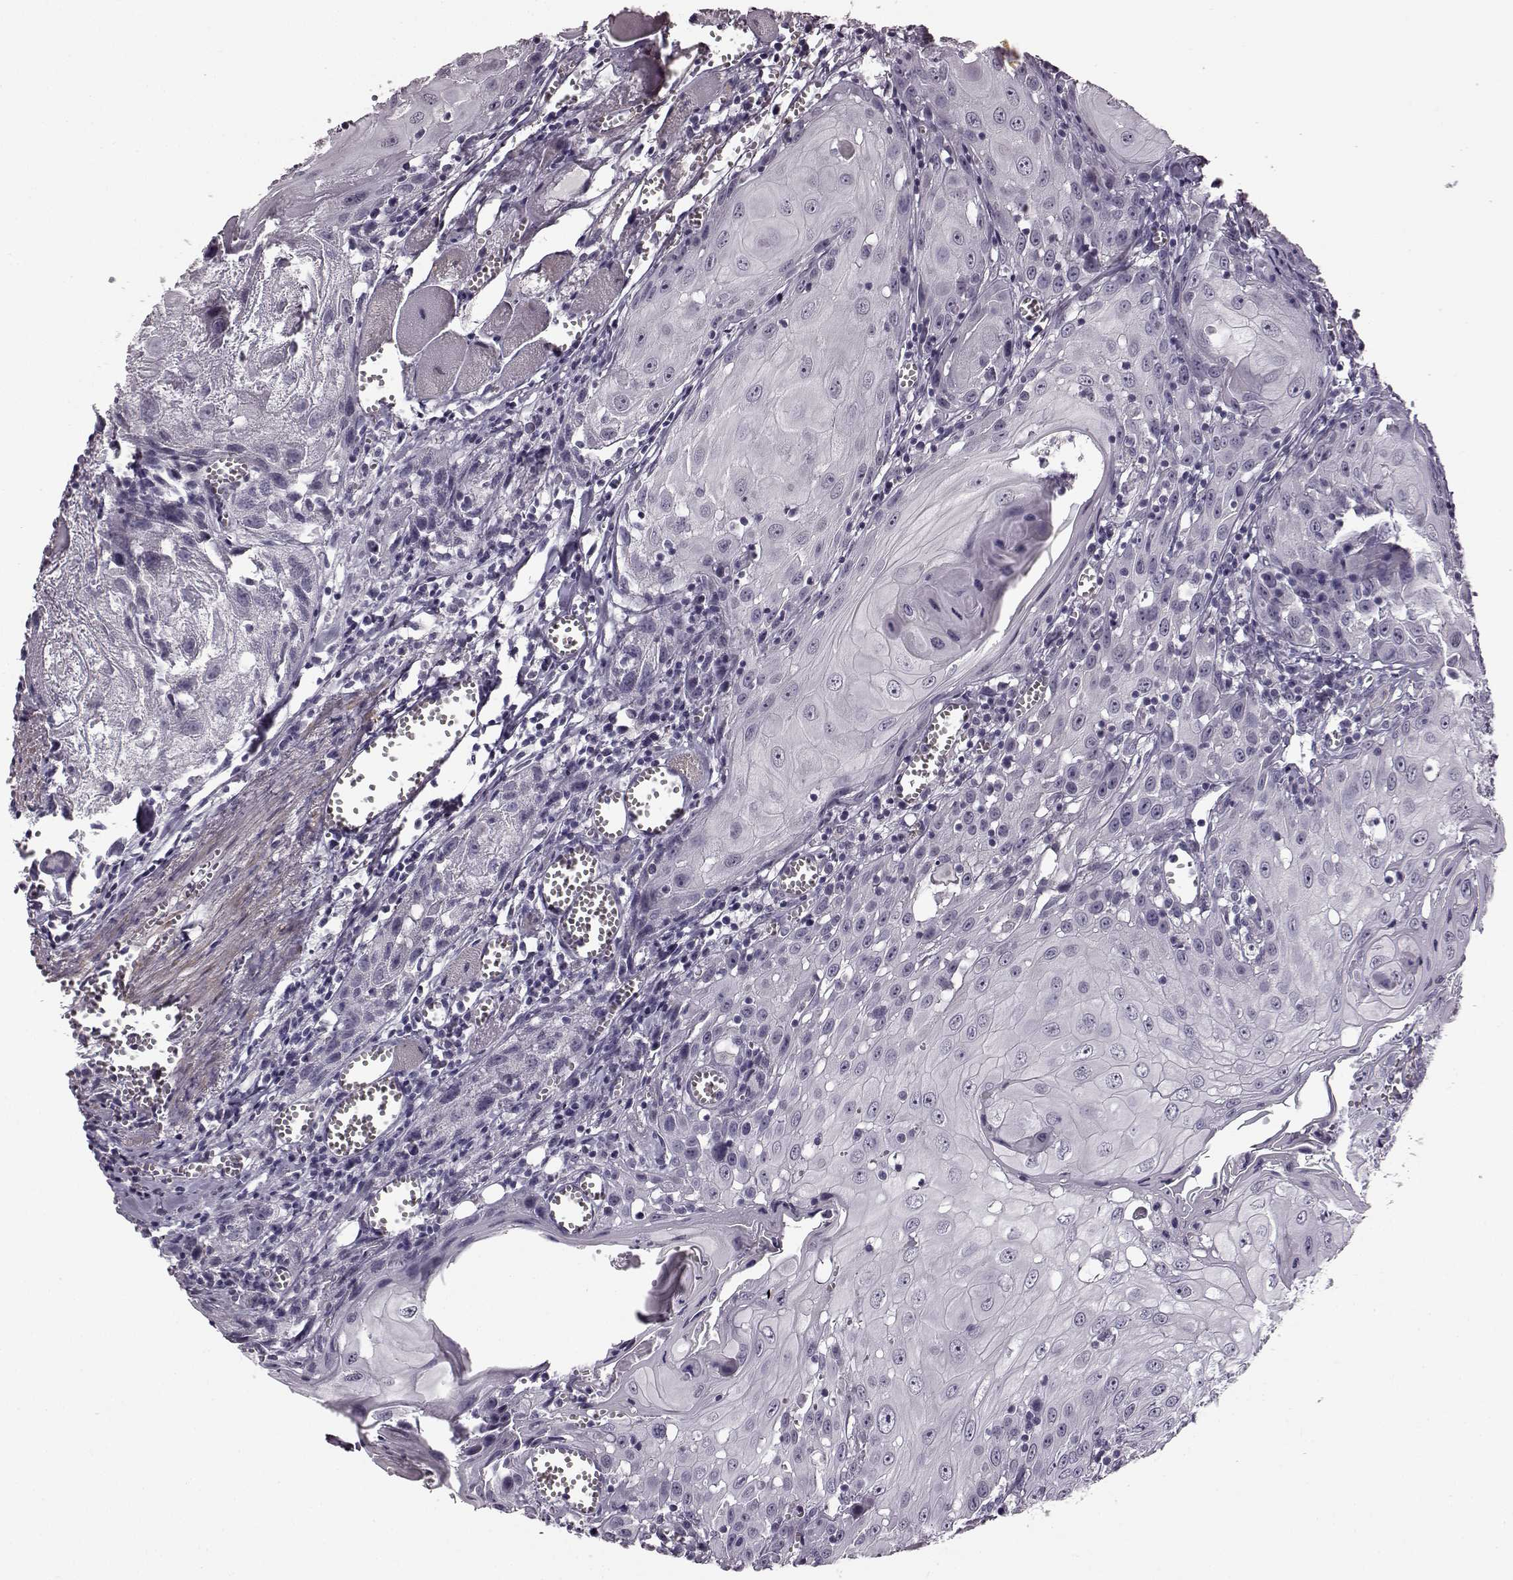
{"staining": {"intensity": "negative", "quantity": "none", "location": "none"}, "tissue": "head and neck cancer", "cell_type": "Tumor cells", "image_type": "cancer", "snomed": [{"axis": "morphology", "description": "Squamous cell carcinoma, NOS"}, {"axis": "topography", "description": "Head-Neck"}], "caption": "Immunohistochemical staining of human head and neck cancer shows no significant positivity in tumor cells.", "gene": "SLCO3A1", "patient": {"sex": "female", "age": 80}}